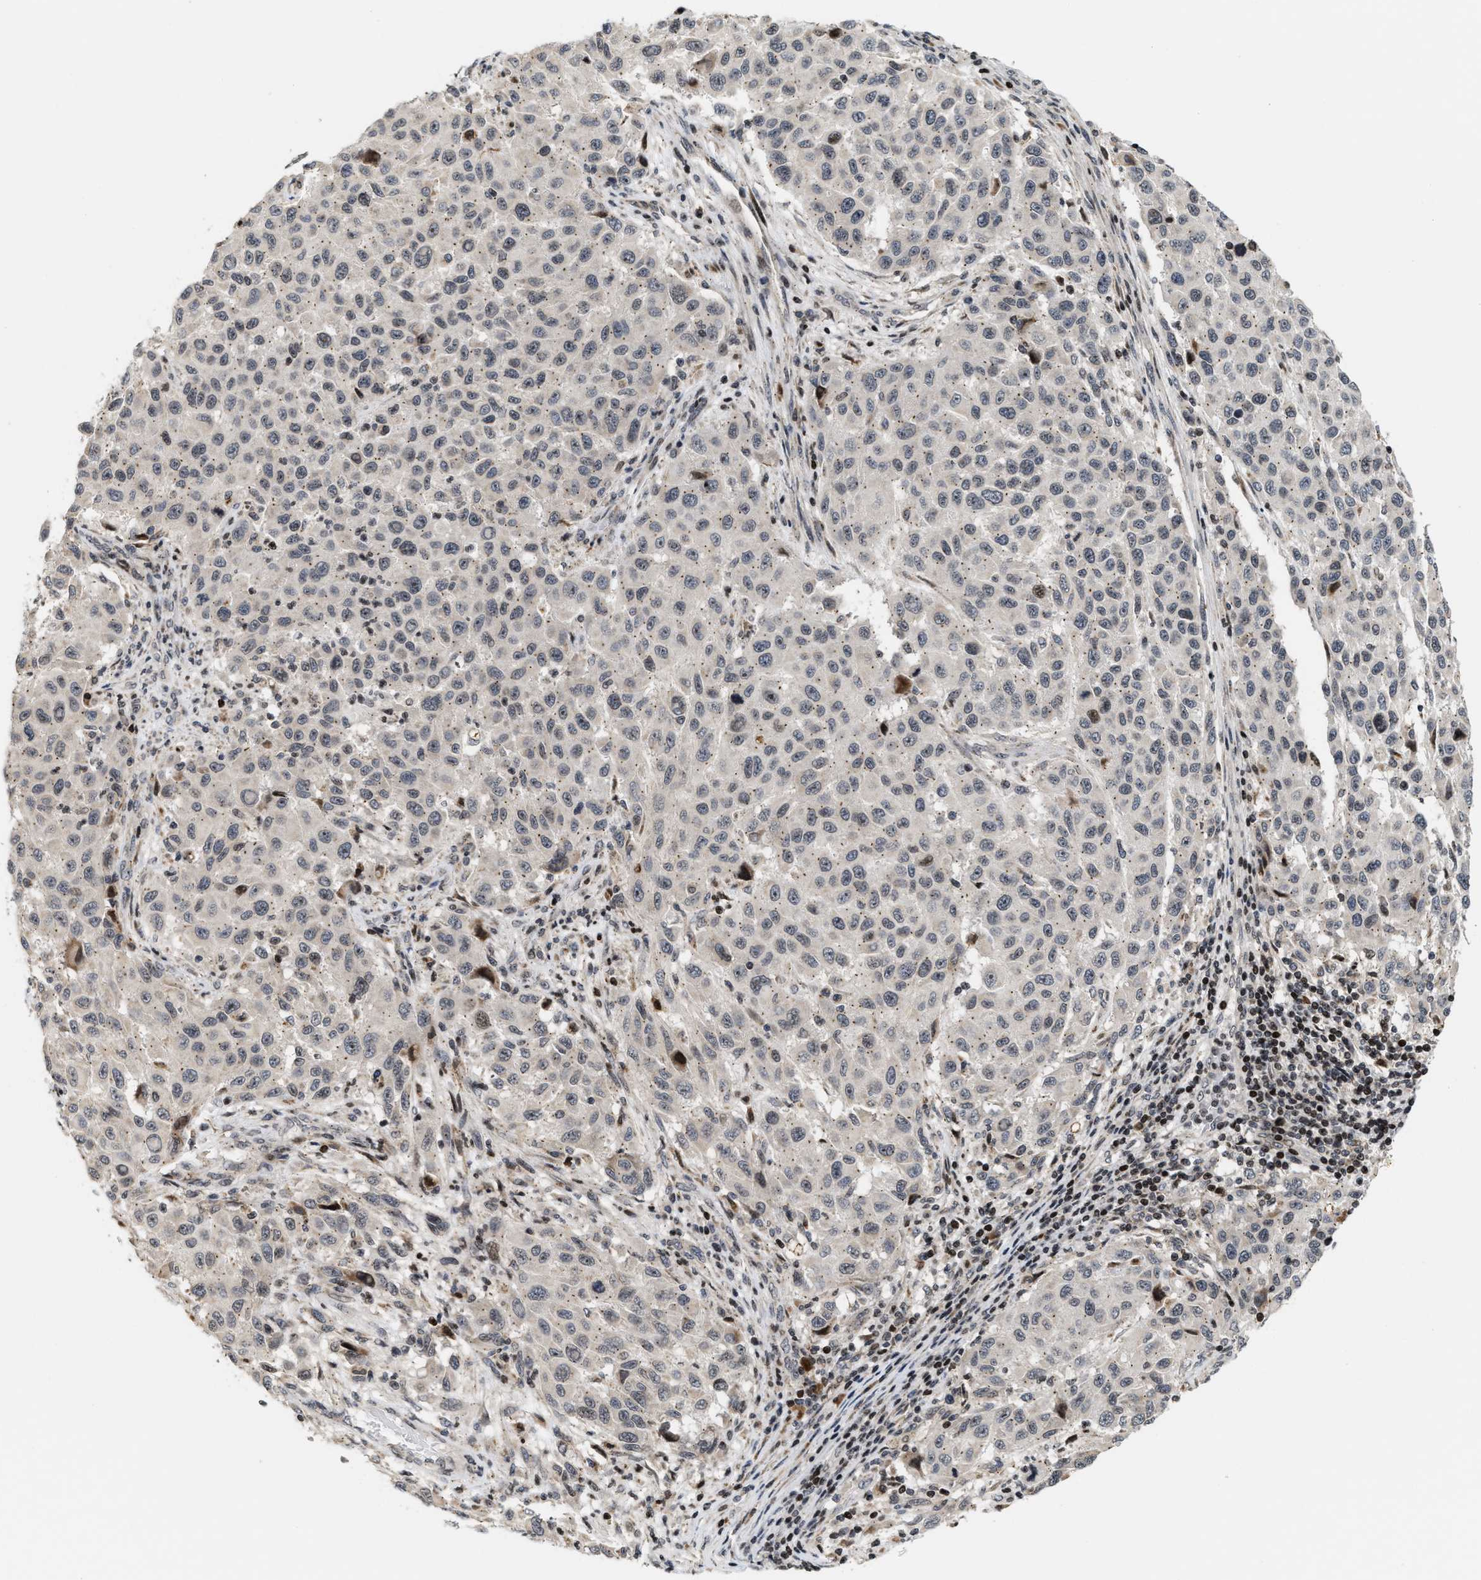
{"staining": {"intensity": "weak", "quantity": "<25%", "location": "nuclear"}, "tissue": "melanoma", "cell_type": "Tumor cells", "image_type": "cancer", "snomed": [{"axis": "morphology", "description": "Malignant melanoma, Metastatic site"}, {"axis": "topography", "description": "Lymph node"}], "caption": "Immunohistochemistry (IHC) photomicrograph of human melanoma stained for a protein (brown), which exhibits no expression in tumor cells.", "gene": "PDZD2", "patient": {"sex": "male", "age": 61}}